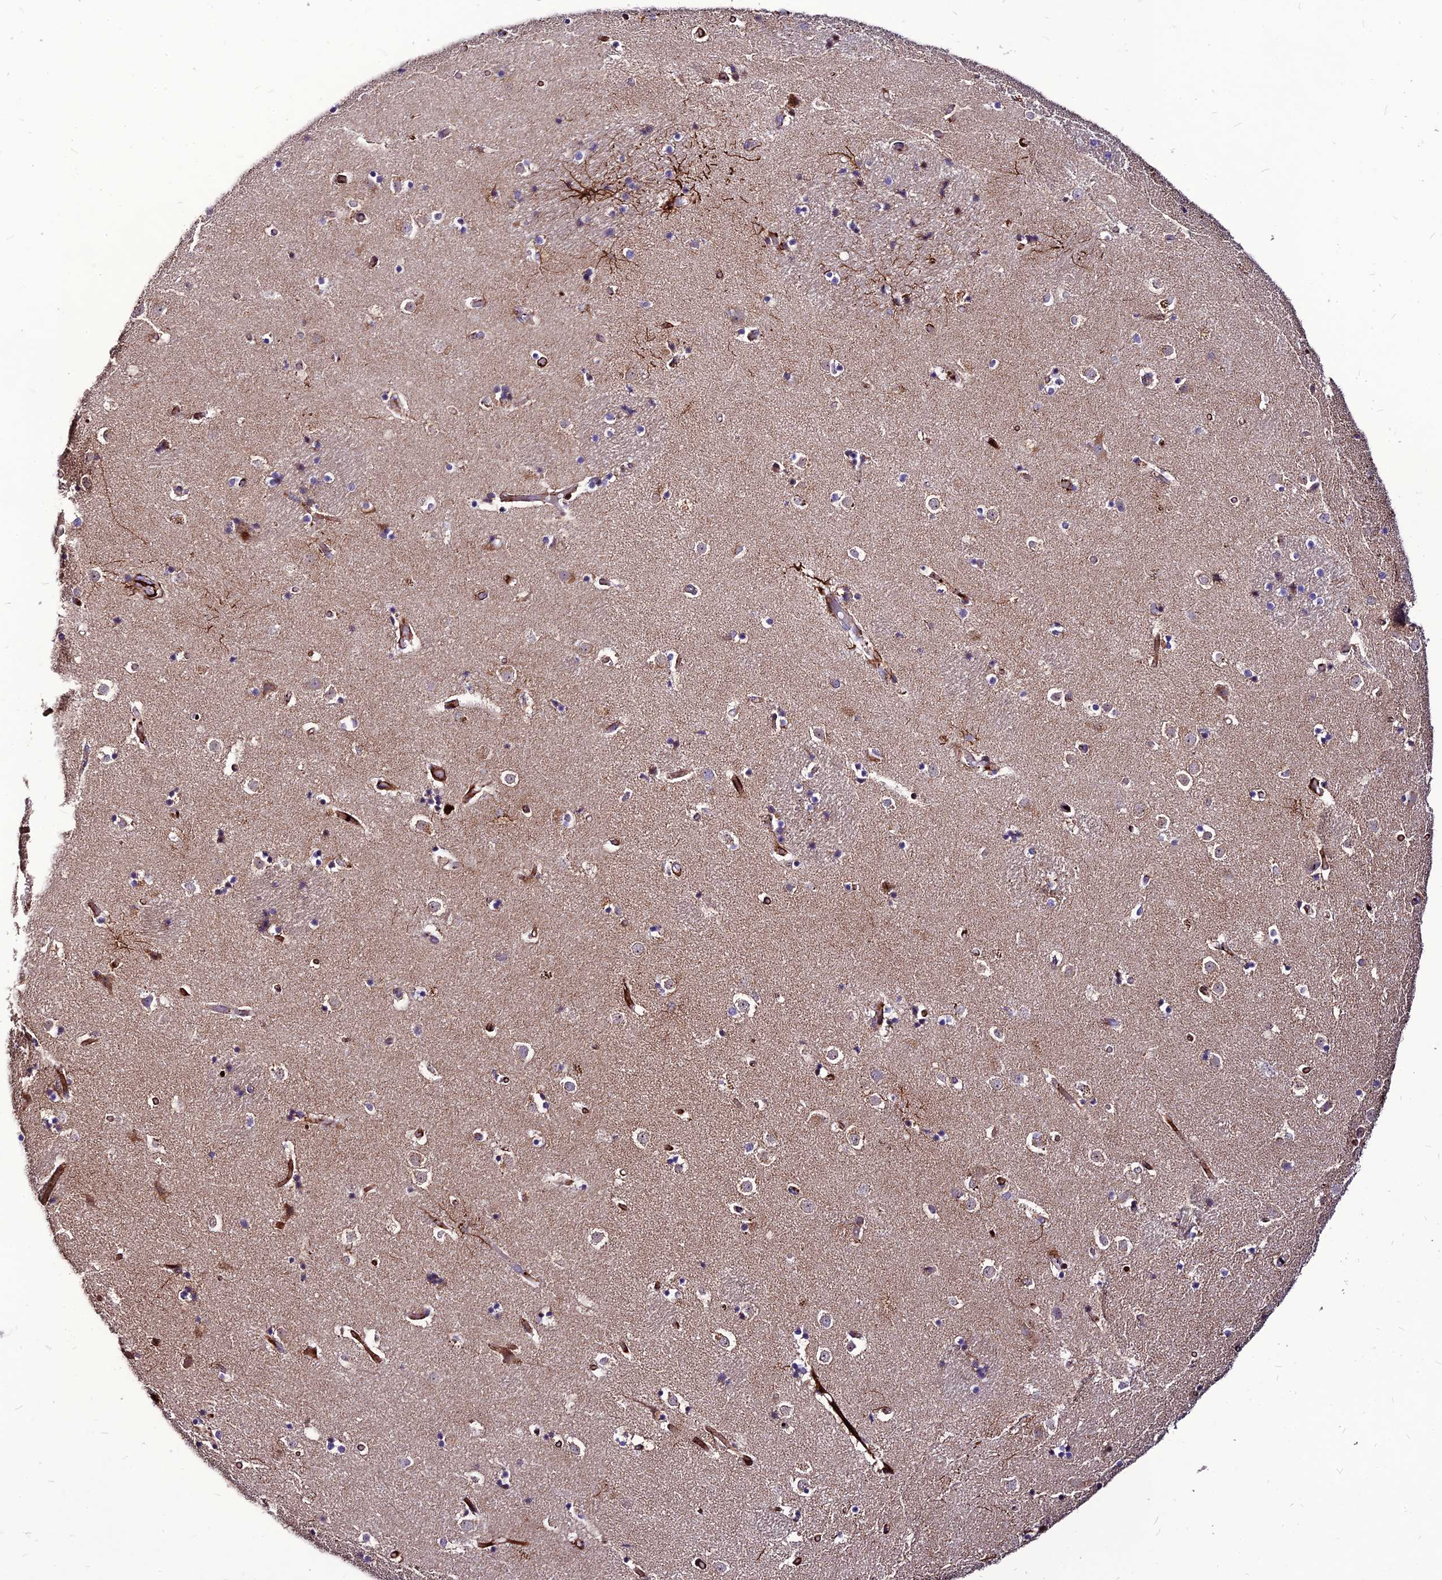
{"staining": {"intensity": "moderate", "quantity": "<25%", "location": "cytoplasmic/membranous"}, "tissue": "caudate", "cell_type": "Glial cells", "image_type": "normal", "snomed": [{"axis": "morphology", "description": "Normal tissue, NOS"}, {"axis": "topography", "description": "Lateral ventricle wall"}], "caption": "The histopathology image shows immunohistochemical staining of unremarkable caudate. There is moderate cytoplasmic/membranous positivity is present in about <25% of glial cells.", "gene": "RIMOC1", "patient": {"sex": "female", "age": 52}}